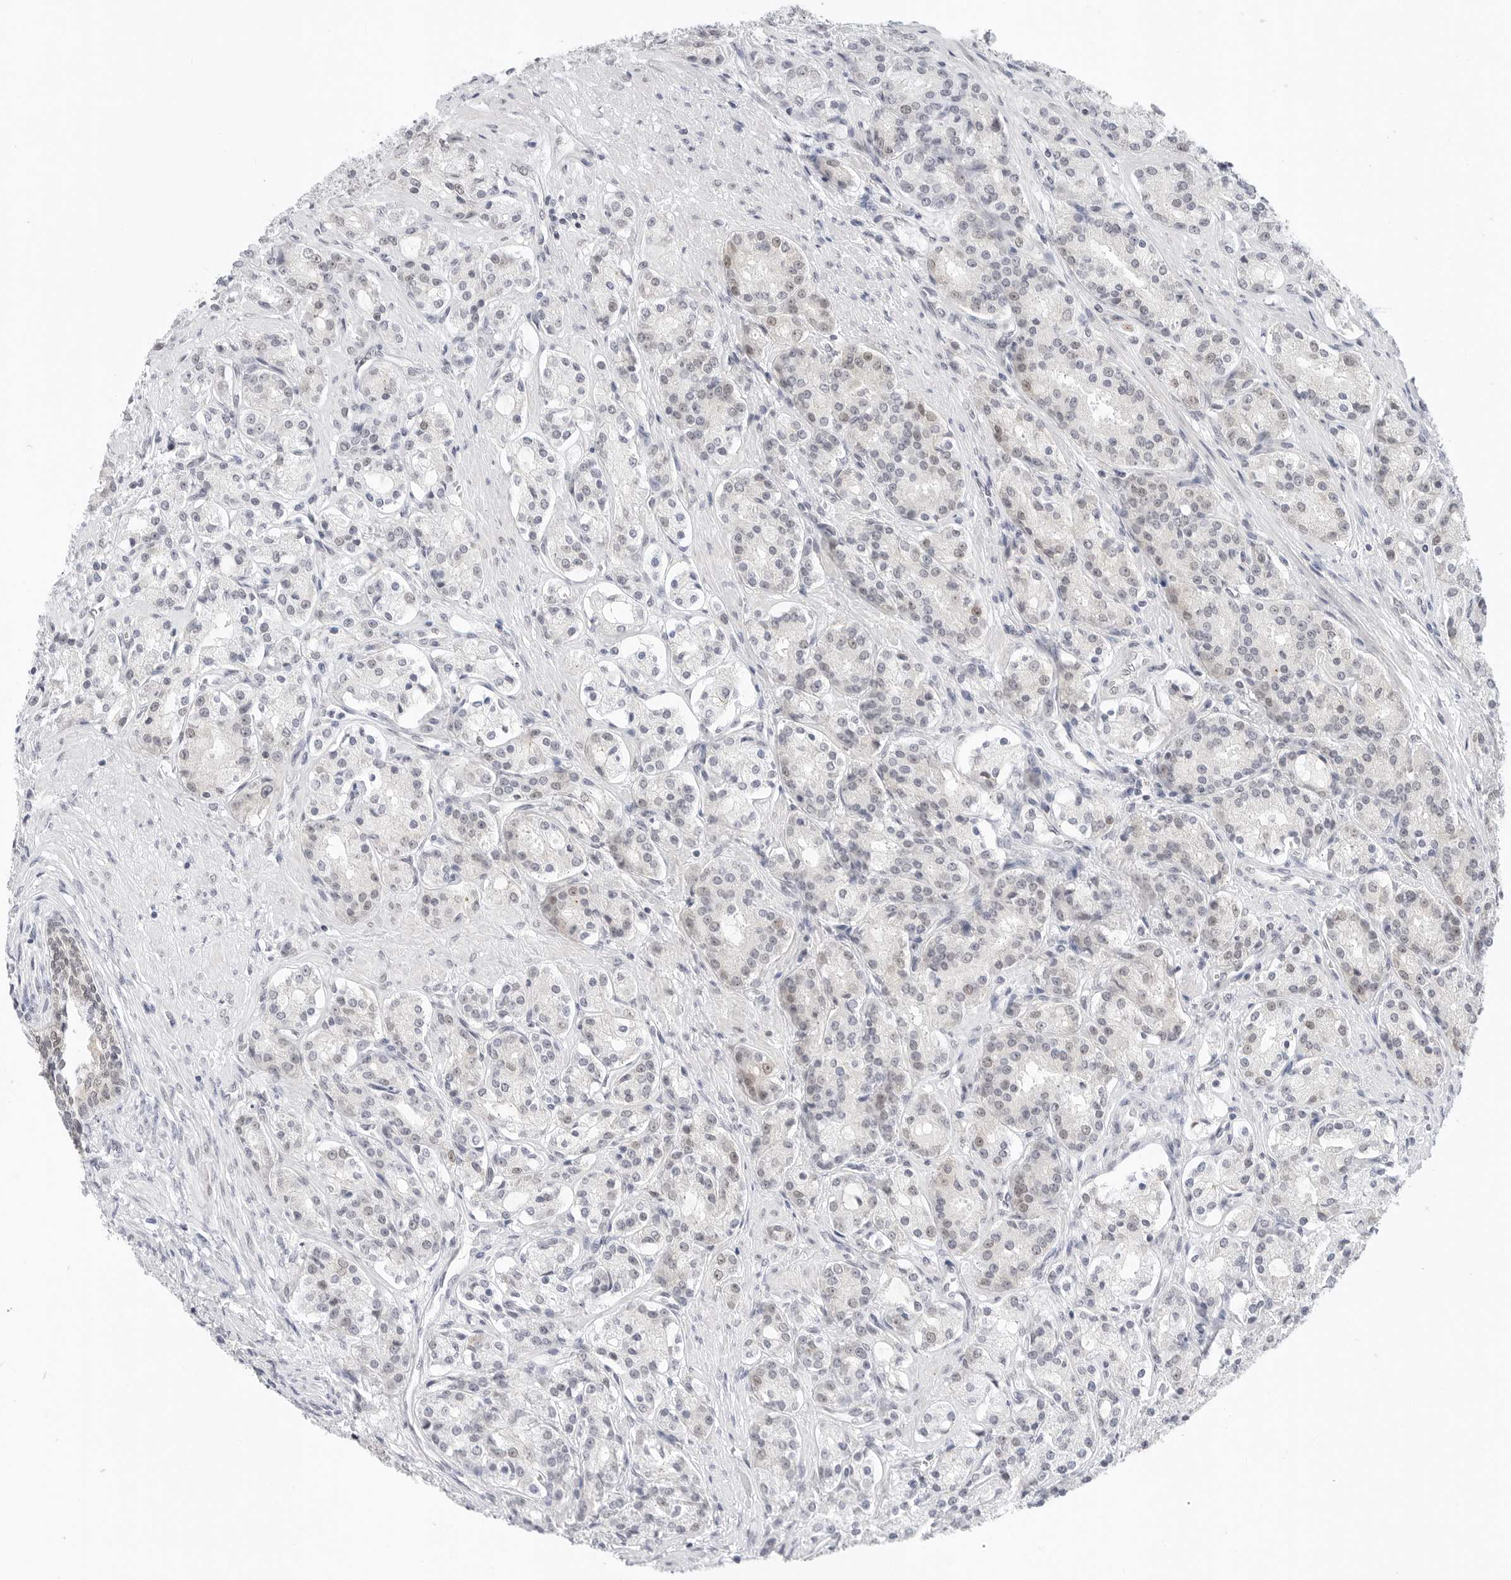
{"staining": {"intensity": "moderate", "quantity": "<25%", "location": "nuclear"}, "tissue": "prostate cancer", "cell_type": "Tumor cells", "image_type": "cancer", "snomed": [{"axis": "morphology", "description": "Adenocarcinoma, High grade"}, {"axis": "topography", "description": "Prostate"}], "caption": "The photomicrograph reveals immunohistochemical staining of prostate cancer. There is moderate nuclear staining is present in approximately <25% of tumor cells.", "gene": "TSEN2", "patient": {"sex": "male", "age": 60}}